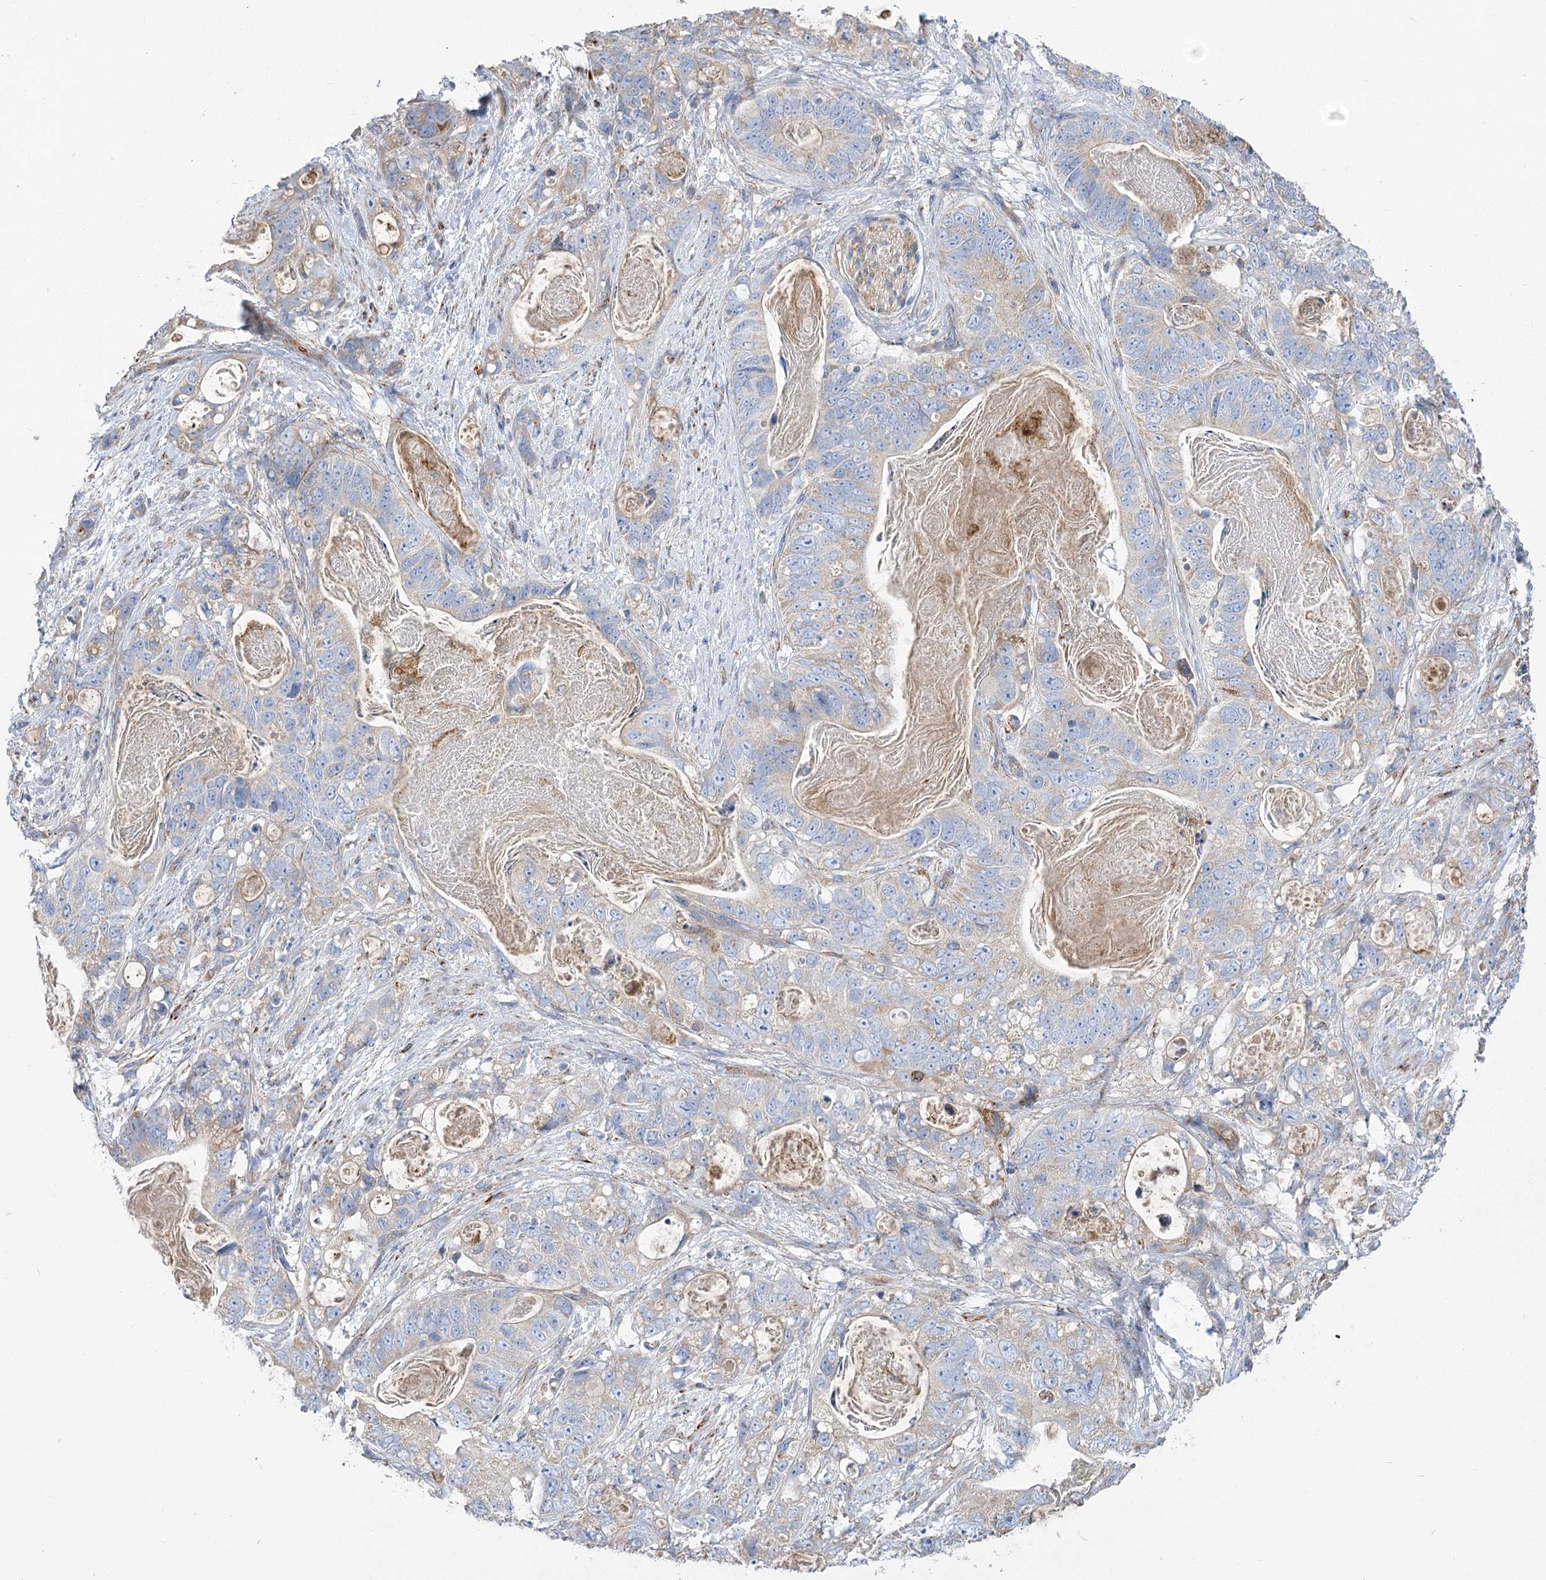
{"staining": {"intensity": "negative", "quantity": "none", "location": "none"}, "tissue": "stomach cancer", "cell_type": "Tumor cells", "image_type": "cancer", "snomed": [{"axis": "morphology", "description": "Normal tissue, NOS"}, {"axis": "morphology", "description": "Adenocarcinoma, NOS"}, {"axis": "topography", "description": "Stomach"}], "caption": "Human stomach adenocarcinoma stained for a protein using IHC reveals no expression in tumor cells.", "gene": "RMDN2", "patient": {"sex": "female", "age": 89}}